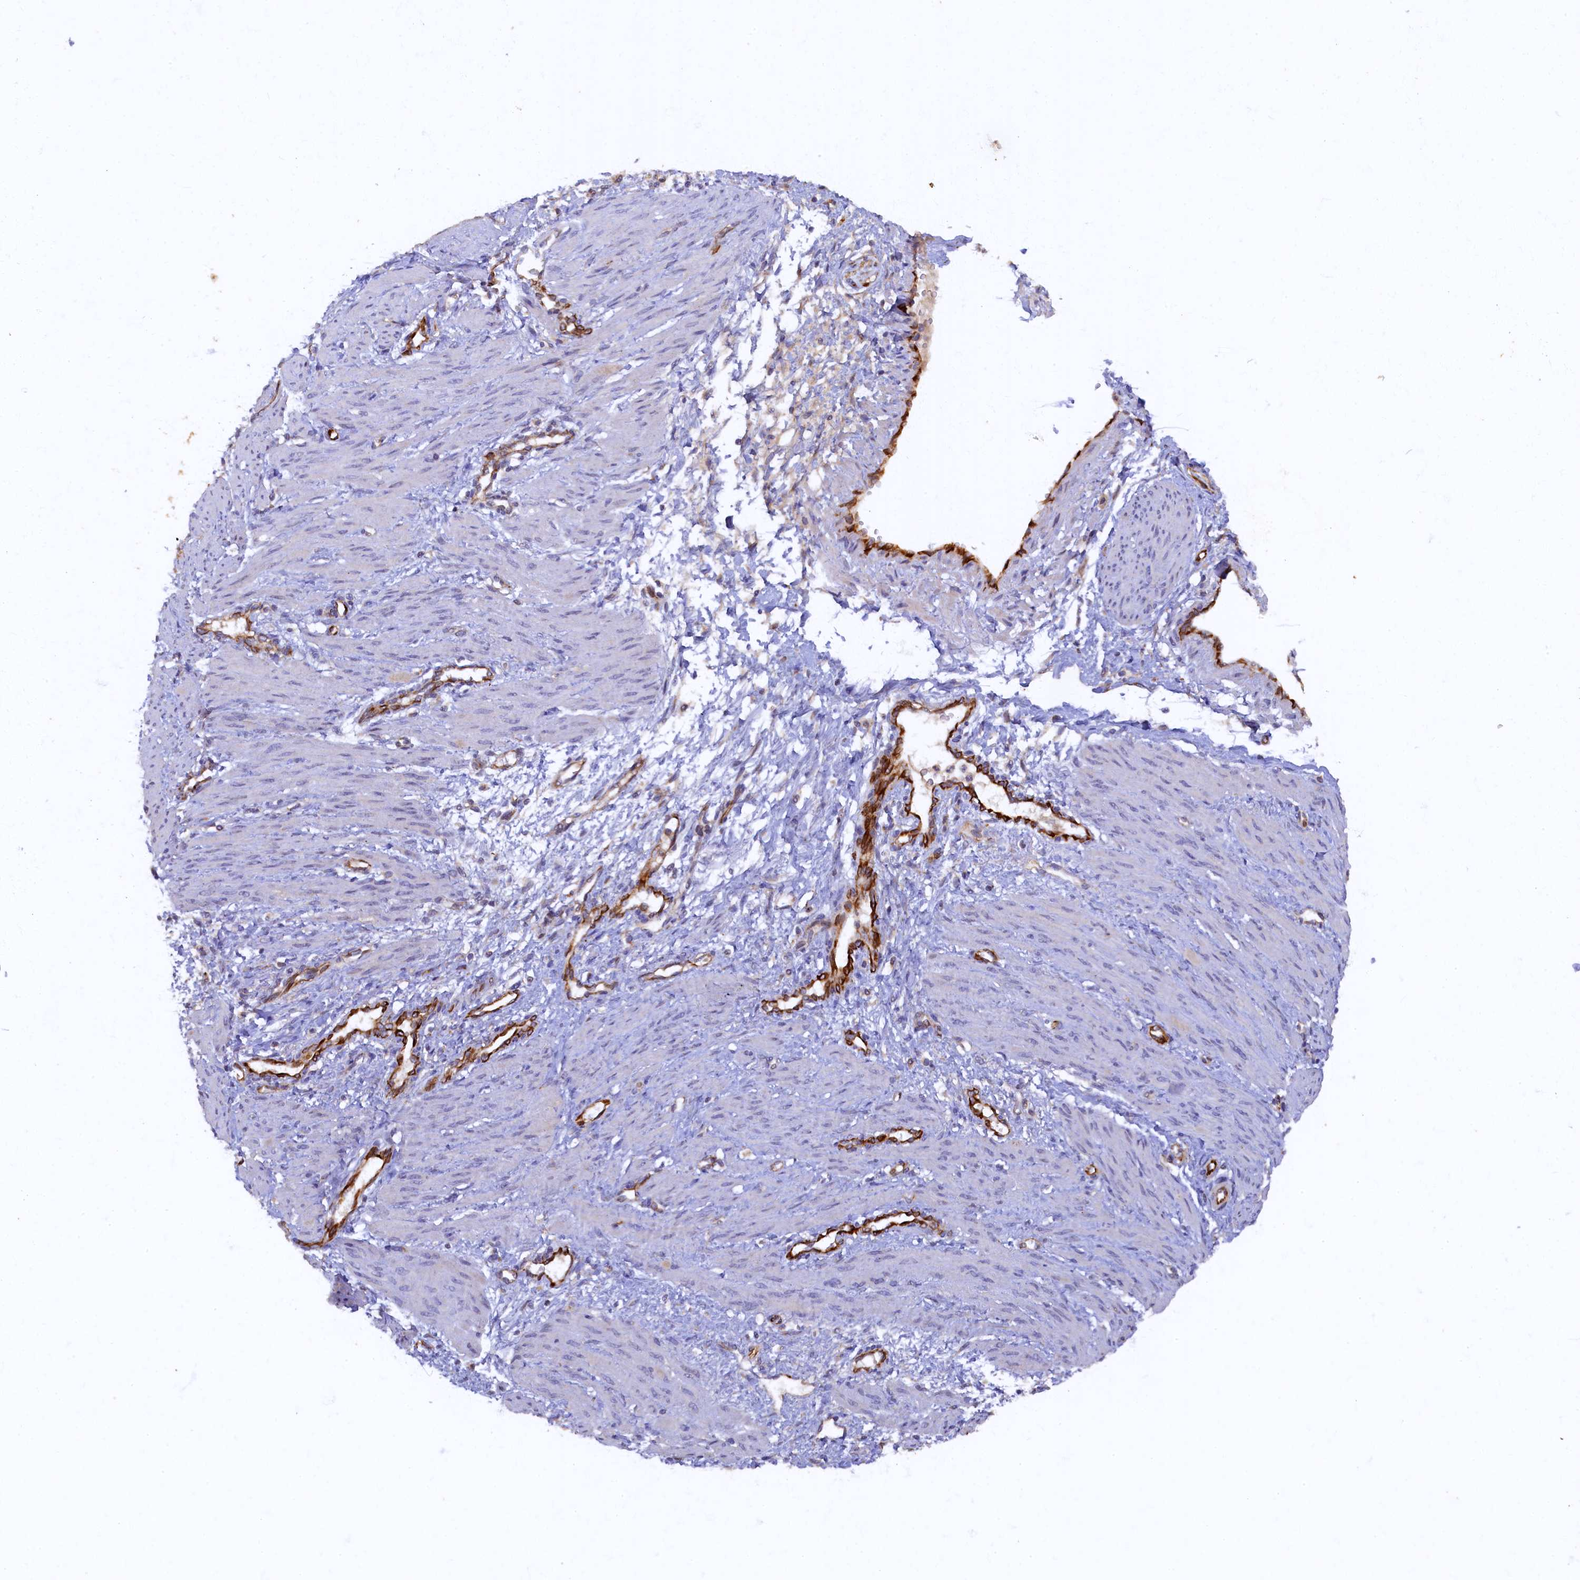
{"staining": {"intensity": "negative", "quantity": "none", "location": "none"}, "tissue": "smooth muscle", "cell_type": "Smooth muscle cells", "image_type": "normal", "snomed": [{"axis": "morphology", "description": "Normal tissue, NOS"}, {"axis": "topography", "description": "Endometrium"}], "caption": "Histopathology image shows no protein staining in smooth muscle cells of unremarkable smooth muscle. Nuclei are stained in blue.", "gene": "ARL11", "patient": {"sex": "female", "age": 33}}